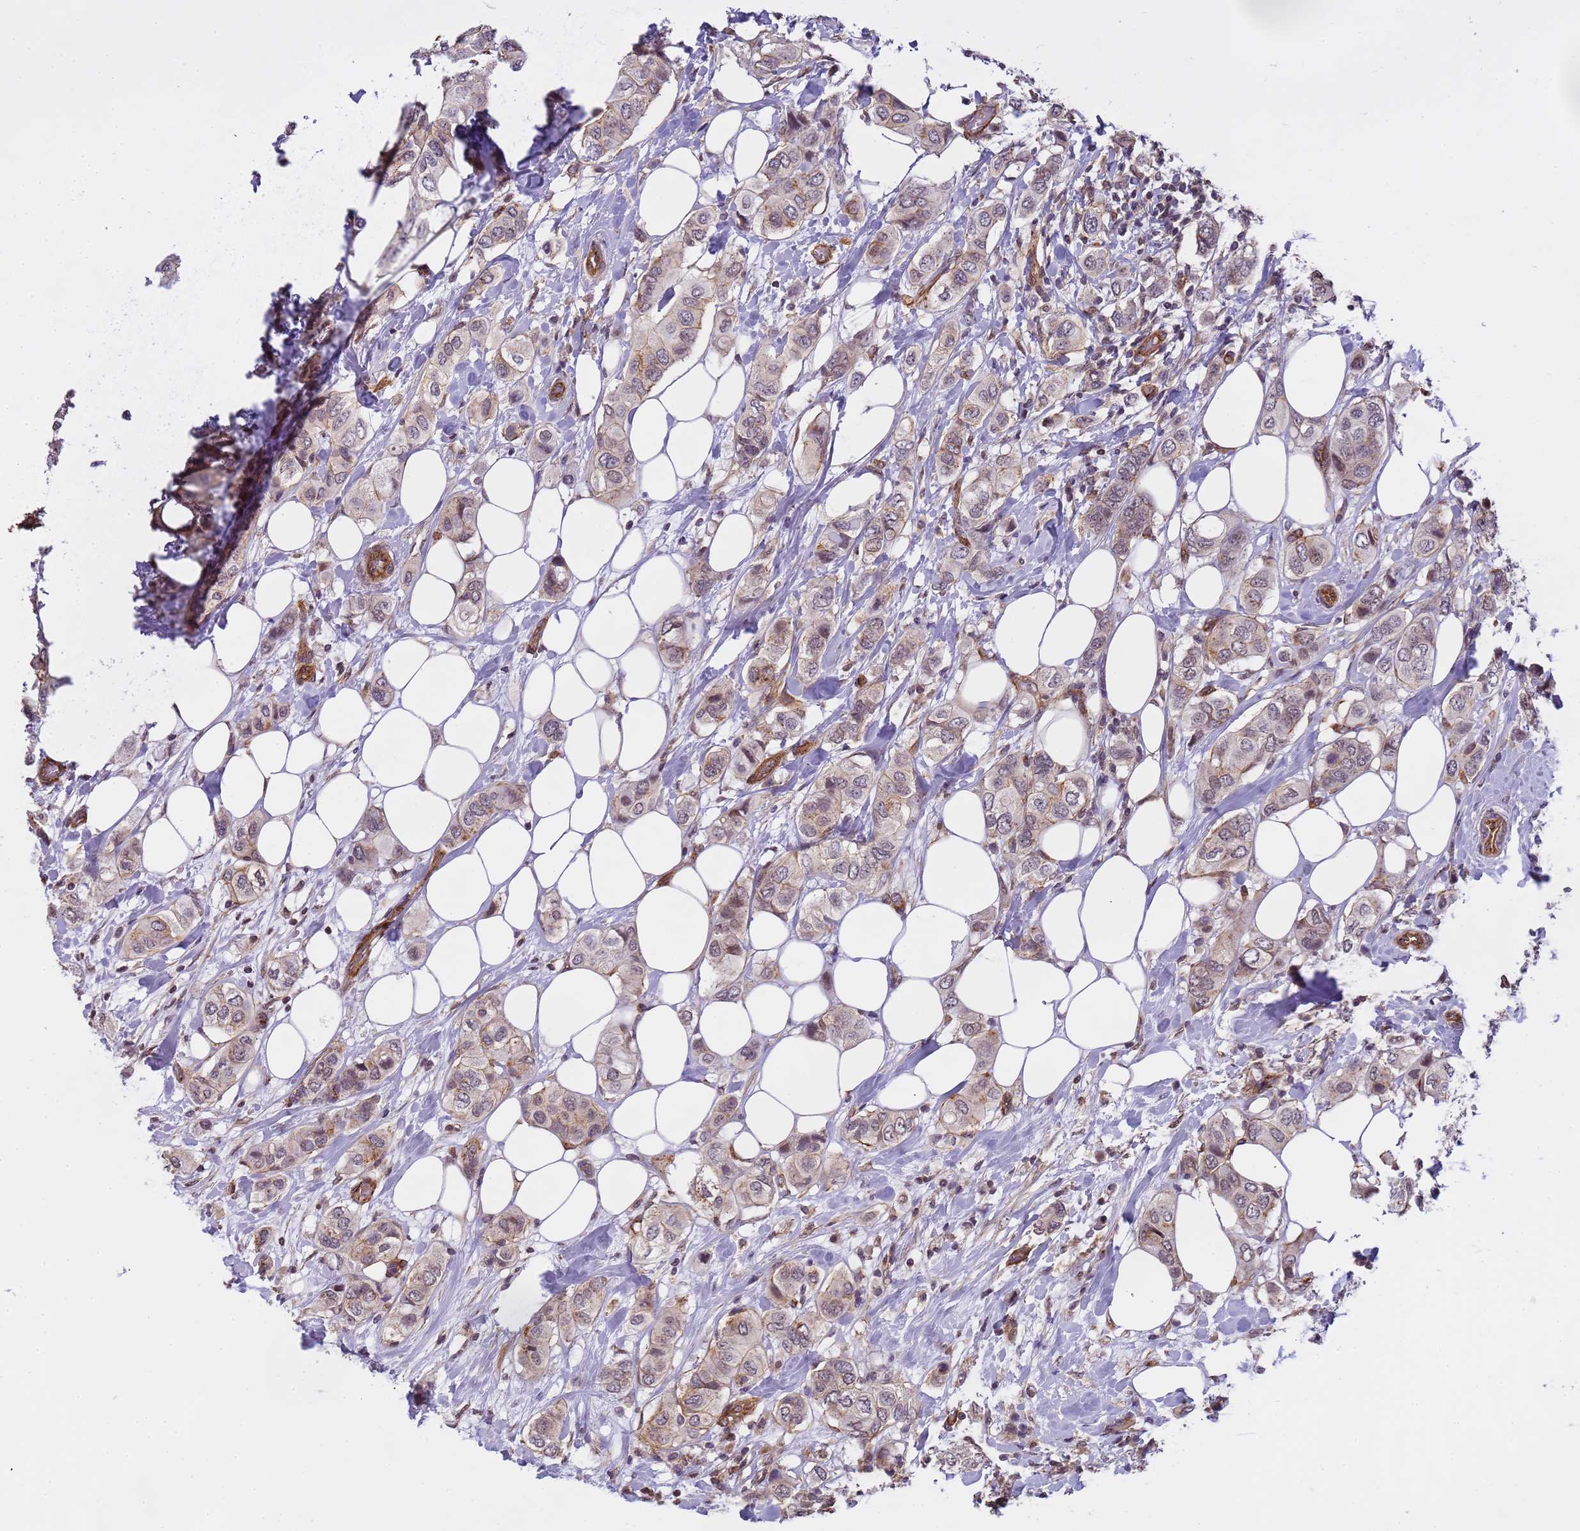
{"staining": {"intensity": "weak", "quantity": "25%-75%", "location": "cytoplasmic/membranous,nuclear"}, "tissue": "breast cancer", "cell_type": "Tumor cells", "image_type": "cancer", "snomed": [{"axis": "morphology", "description": "Lobular carcinoma"}, {"axis": "topography", "description": "Breast"}], "caption": "Weak cytoplasmic/membranous and nuclear positivity for a protein is present in about 25%-75% of tumor cells of breast cancer (lobular carcinoma) using IHC.", "gene": "EMC2", "patient": {"sex": "female", "age": 51}}